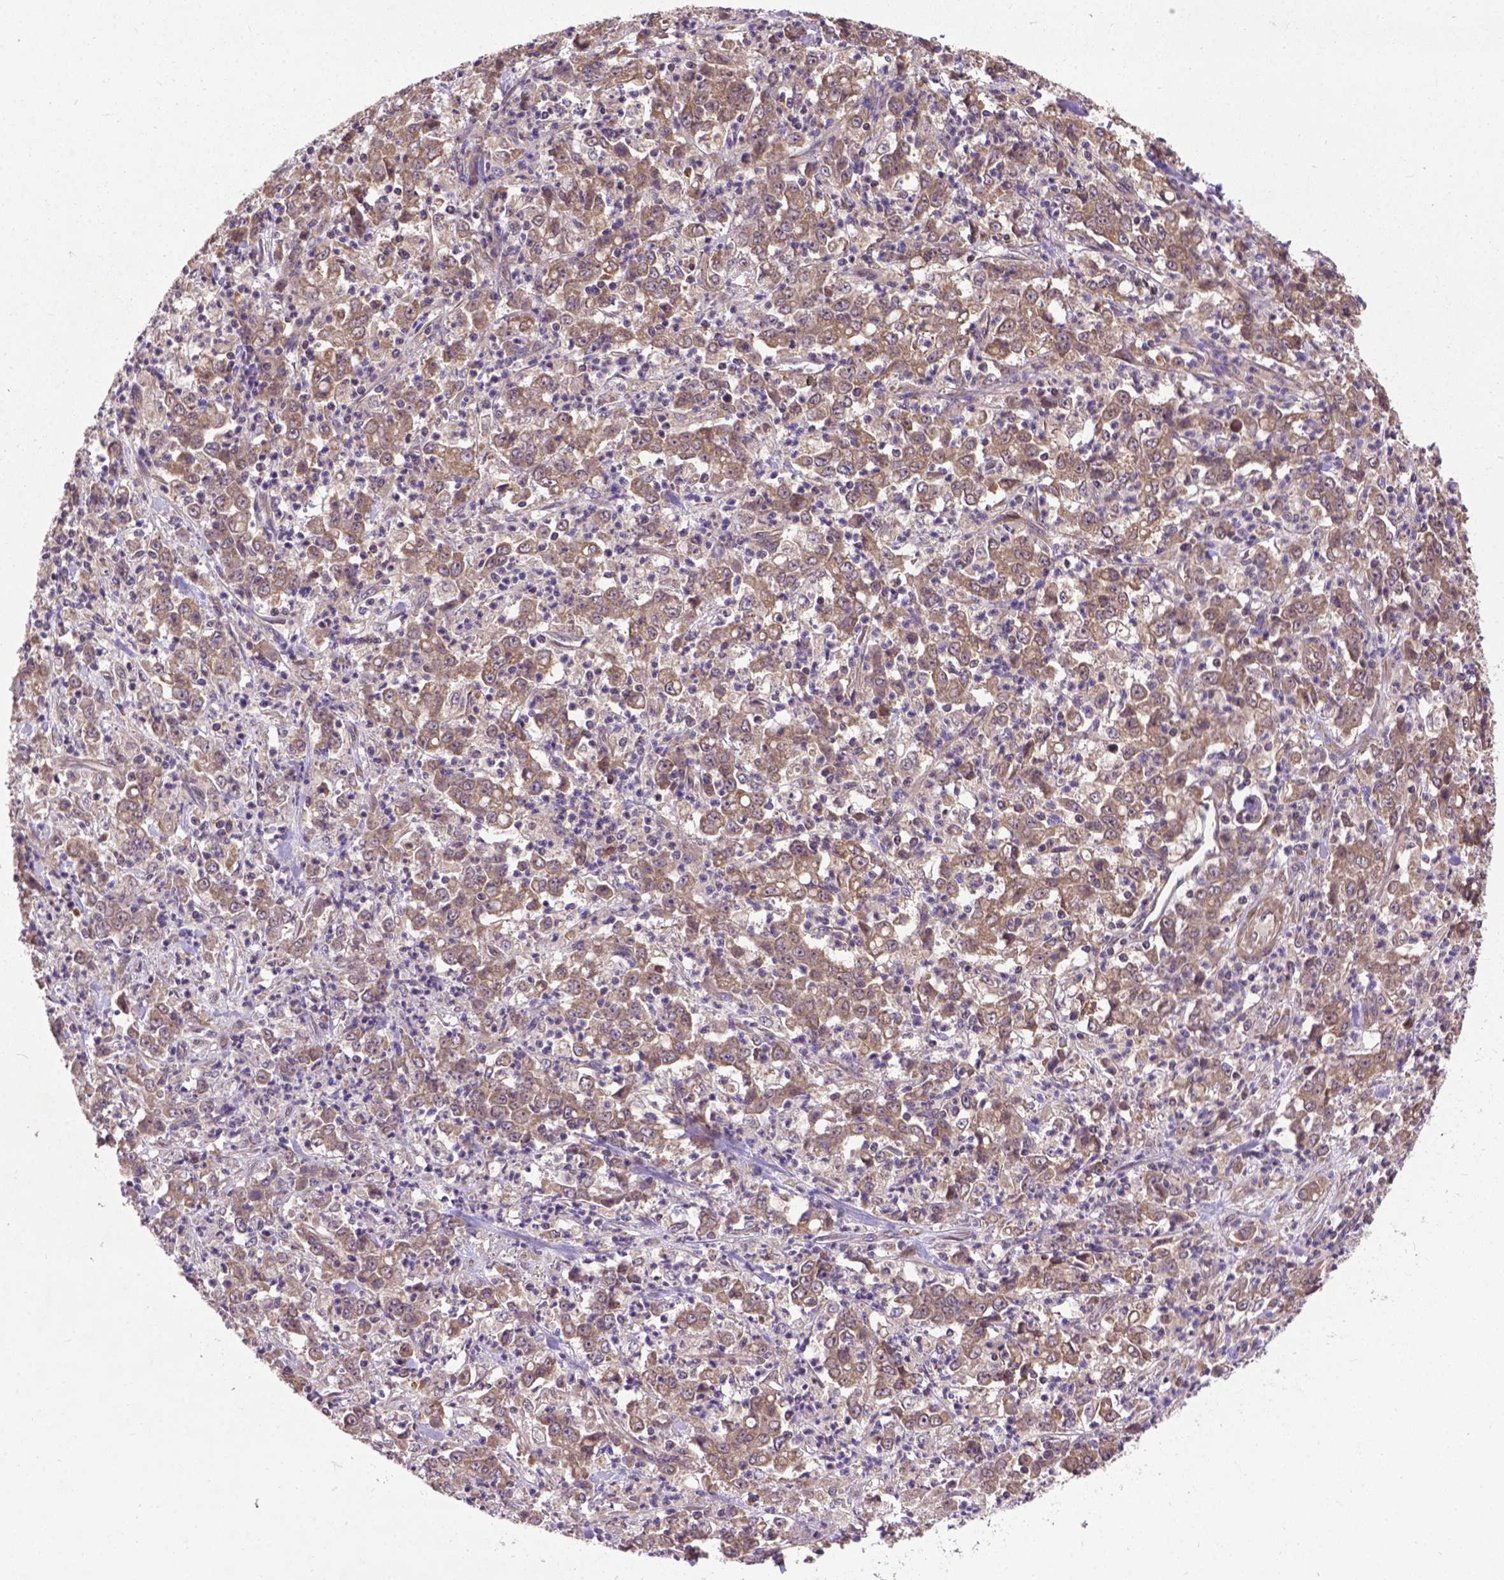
{"staining": {"intensity": "moderate", "quantity": ">75%", "location": "cytoplasmic/membranous"}, "tissue": "stomach cancer", "cell_type": "Tumor cells", "image_type": "cancer", "snomed": [{"axis": "morphology", "description": "Adenocarcinoma, NOS"}, {"axis": "topography", "description": "Stomach, lower"}], "caption": "About >75% of tumor cells in adenocarcinoma (stomach) reveal moderate cytoplasmic/membranous protein staining as visualized by brown immunohistochemical staining.", "gene": "ZNF616", "patient": {"sex": "female", "age": 71}}